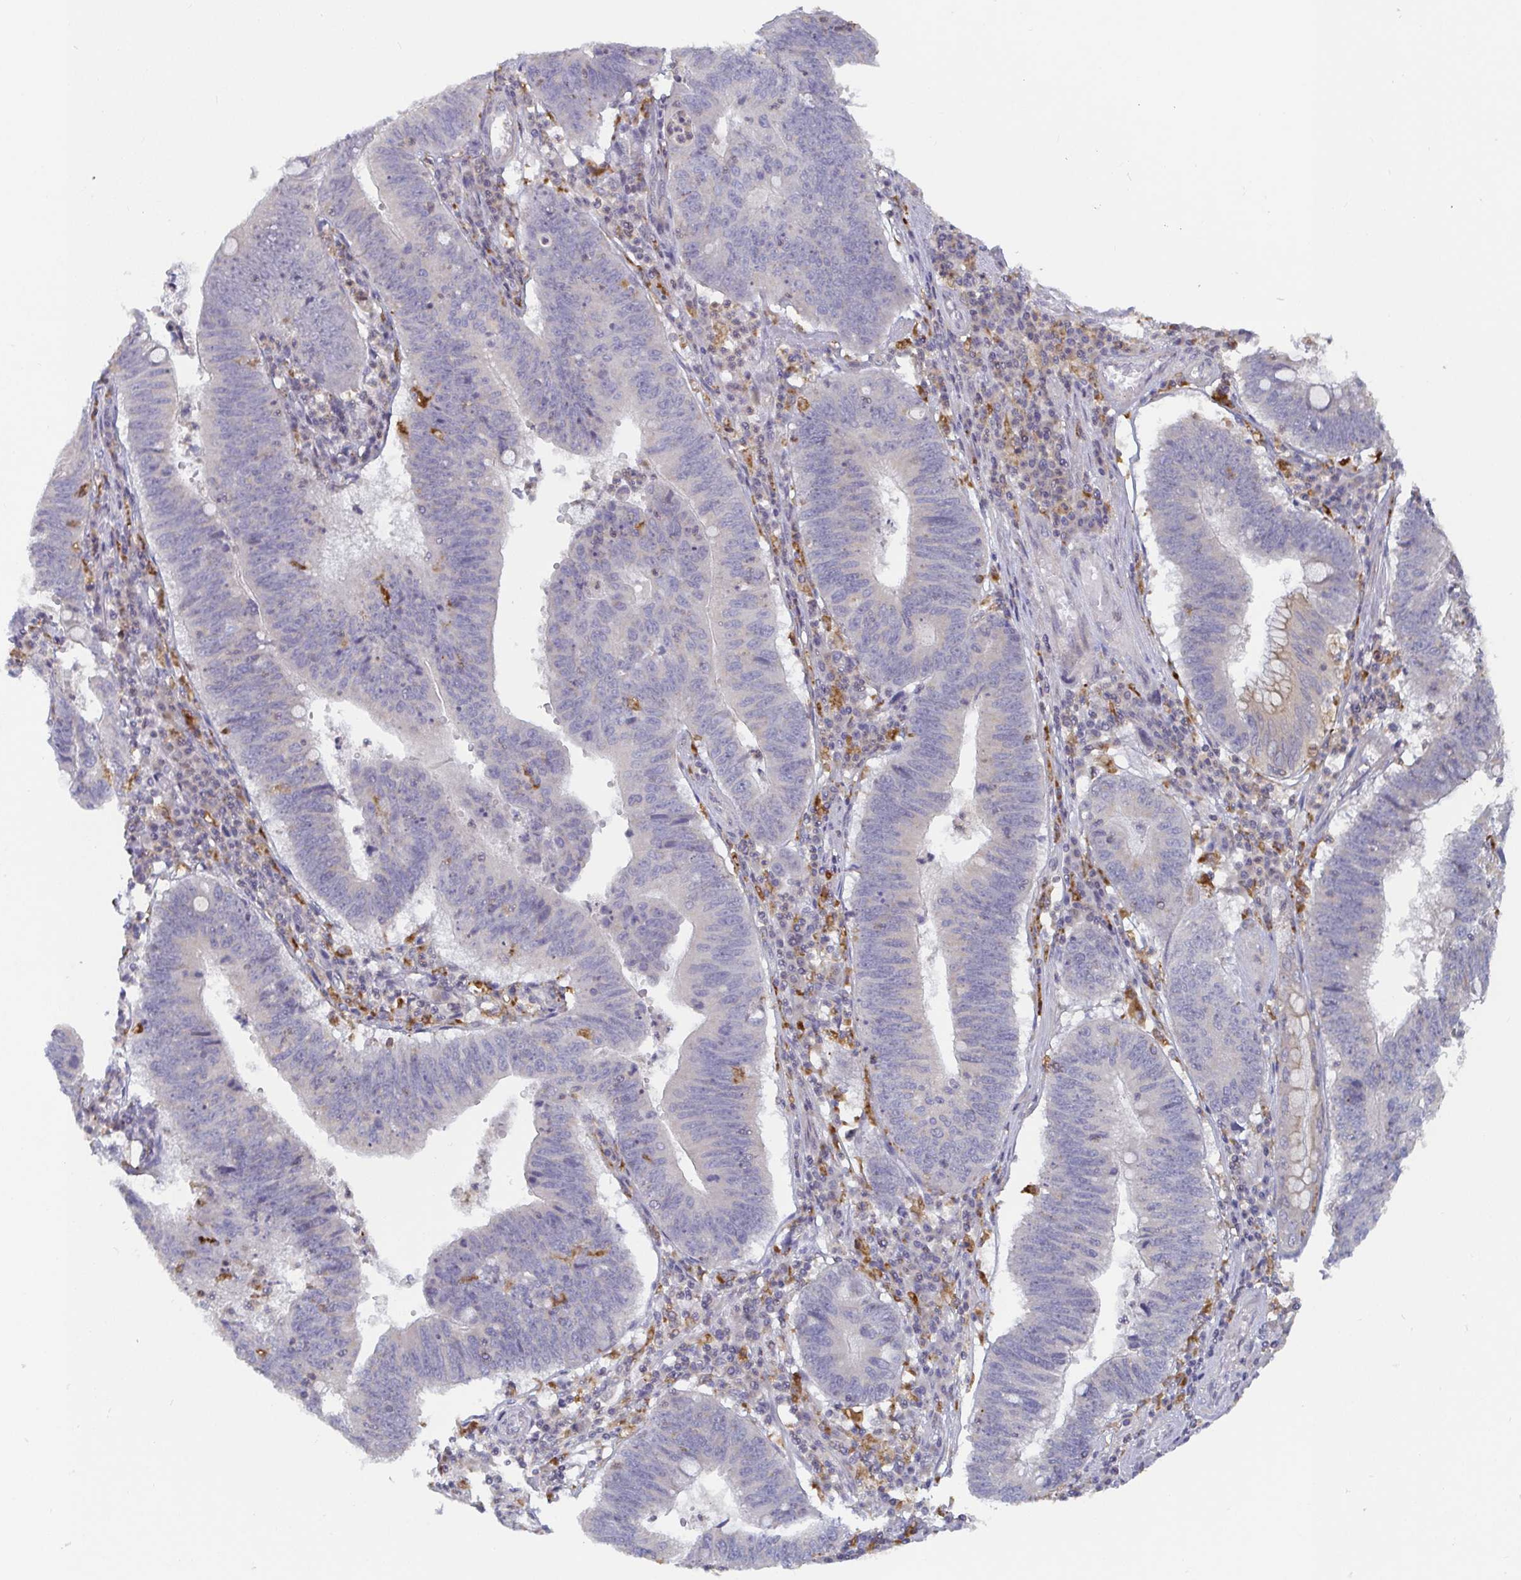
{"staining": {"intensity": "negative", "quantity": "none", "location": "none"}, "tissue": "stomach cancer", "cell_type": "Tumor cells", "image_type": "cancer", "snomed": [{"axis": "morphology", "description": "Adenocarcinoma, NOS"}, {"axis": "topography", "description": "Stomach"}], "caption": "The IHC image has no significant staining in tumor cells of stomach cancer tissue.", "gene": "CDH18", "patient": {"sex": "male", "age": 59}}